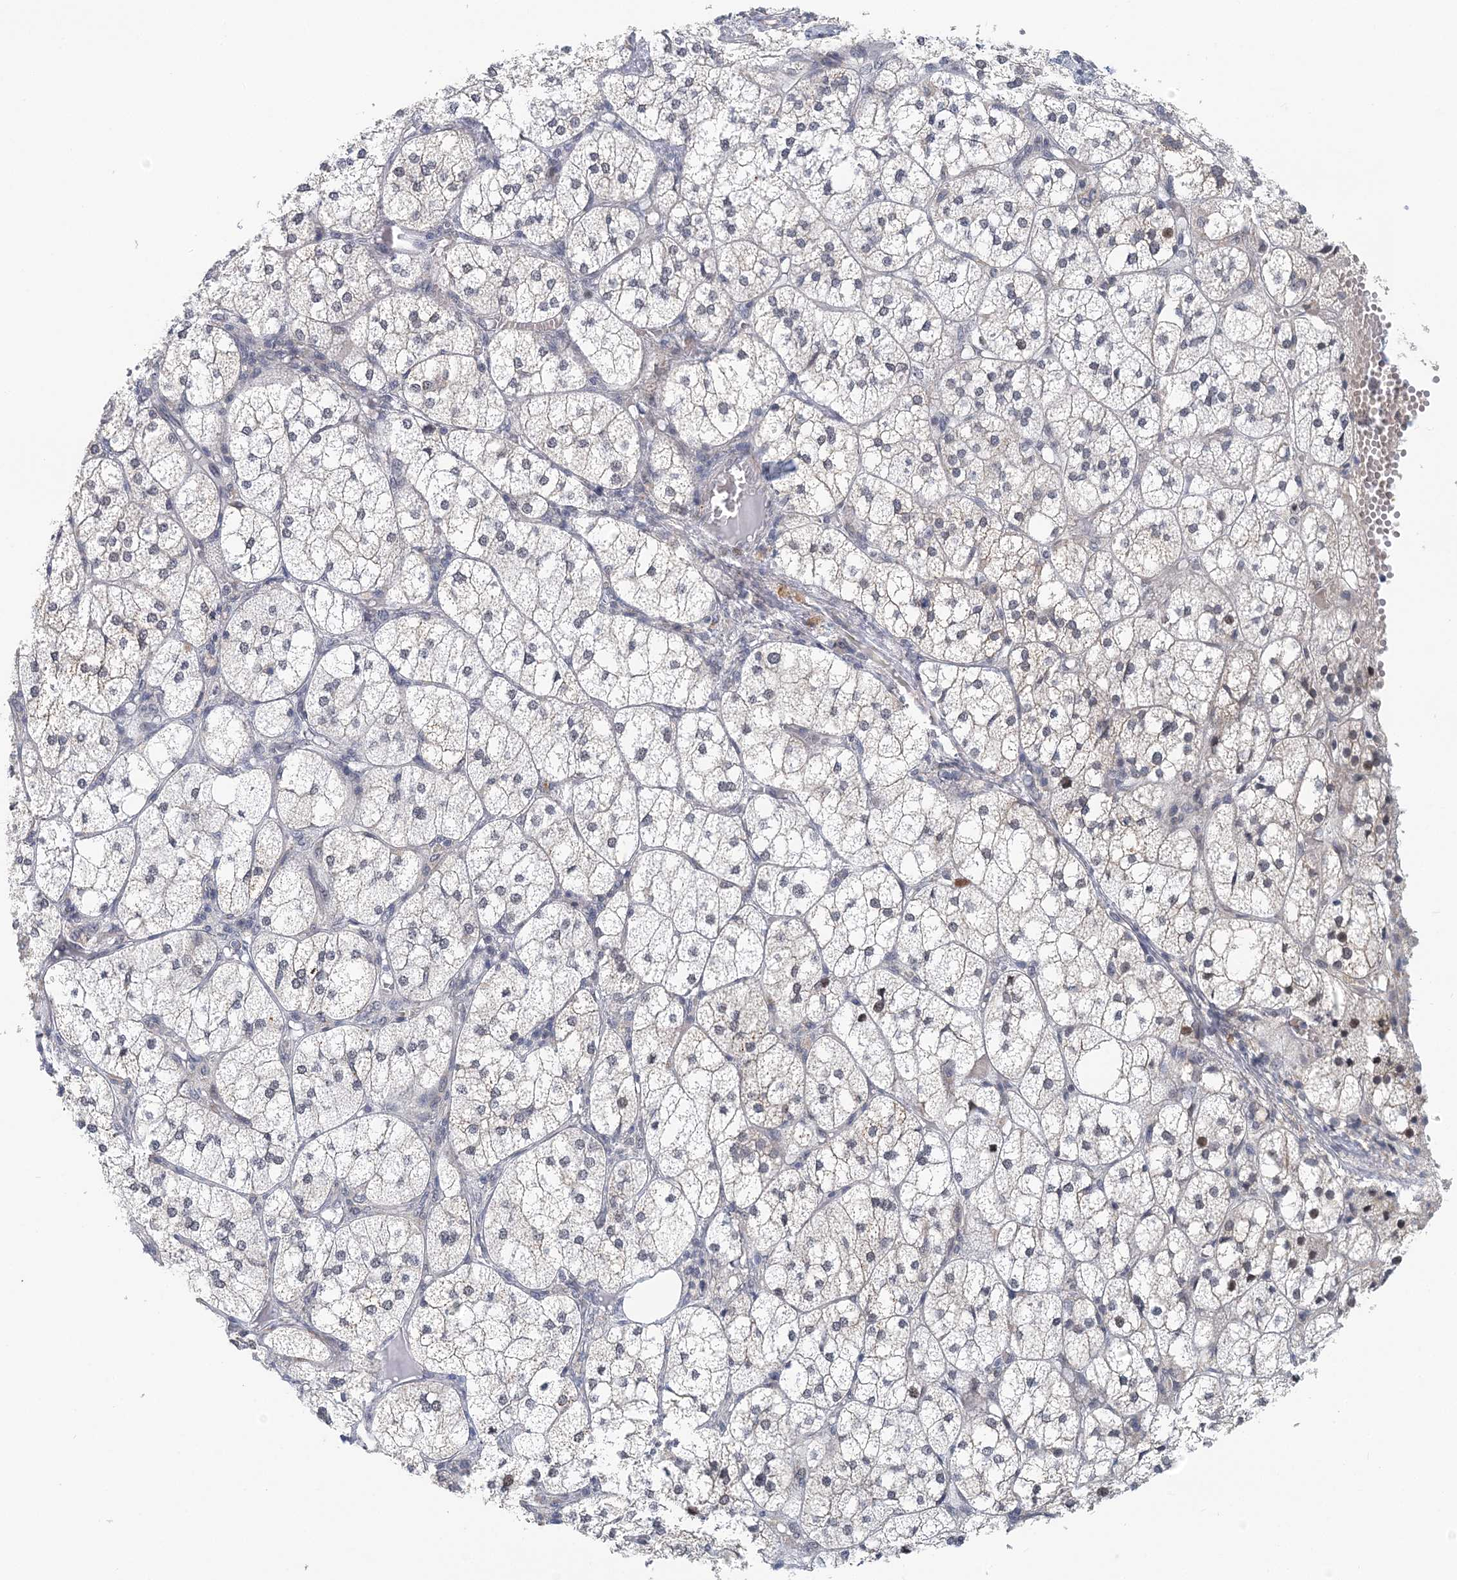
{"staining": {"intensity": "moderate", "quantity": "25%-75%", "location": "nuclear"}, "tissue": "adrenal gland", "cell_type": "Glandular cells", "image_type": "normal", "snomed": [{"axis": "morphology", "description": "Normal tissue, NOS"}, {"axis": "topography", "description": "Adrenal gland"}], "caption": "Immunohistochemistry of benign adrenal gland exhibits medium levels of moderate nuclear positivity in approximately 25%-75% of glandular cells. The protein of interest is shown in brown color, while the nuclei are stained blue.", "gene": "HYCC2", "patient": {"sex": "female", "age": 61}}